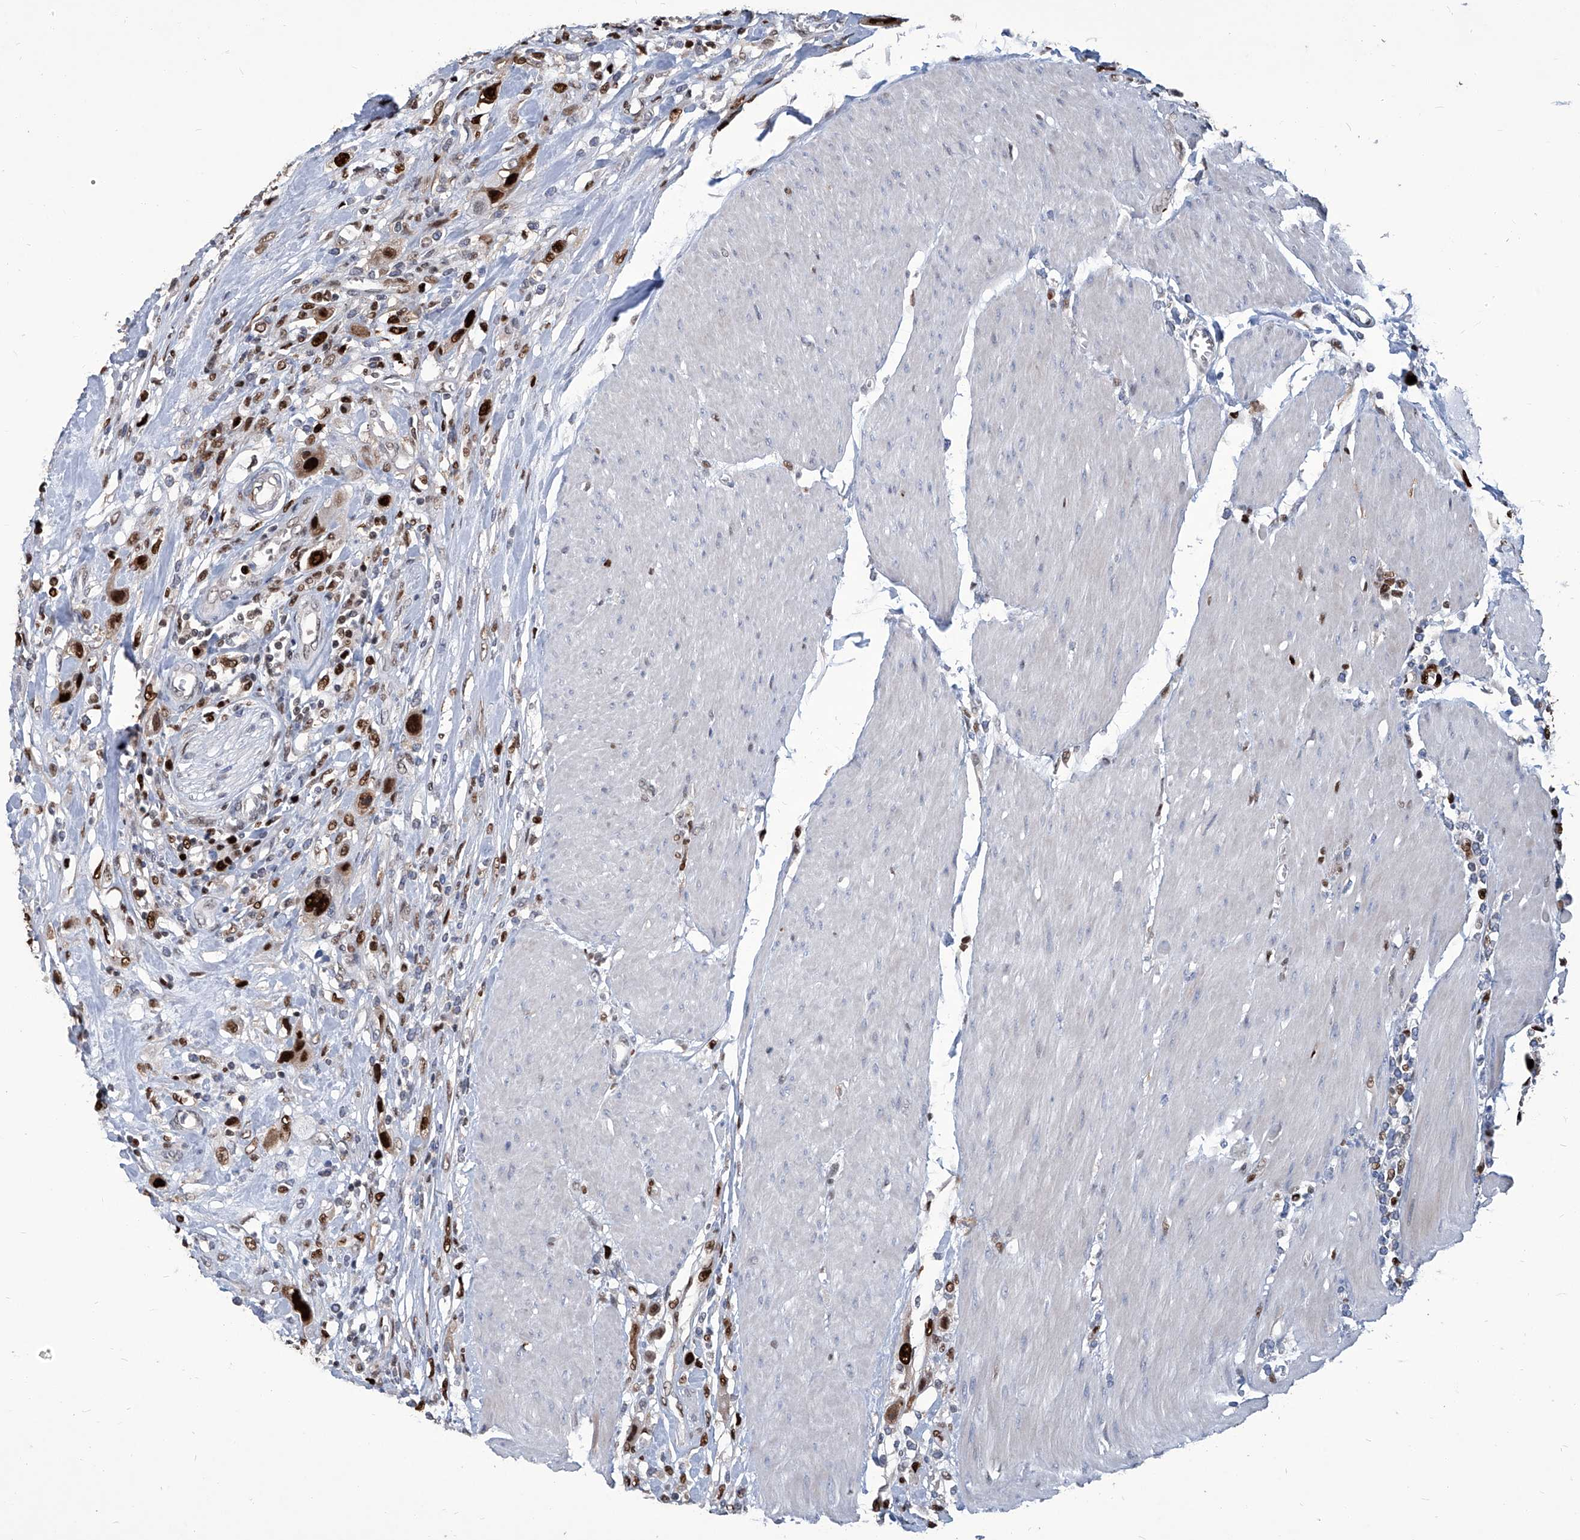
{"staining": {"intensity": "strong", "quantity": ">75%", "location": "nuclear"}, "tissue": "urothelial cancer", "cell_type": "Tumor cells", "image_type": "cancer", "snomed": [{"axis": "morphology", "description": "Urothelial carcinoma, High grade"}, {"axis": "topography", "description": "Urinary bladder"}], "caption": "Immunohistochemistry (IHC) micrograph of neoplastic tissue: high-grade urothelial carcinoma stained using immunohistochemistry exhibits high levels of strong protein expression localized specifically in the nuclear of tumor cells, appearing as a nuclear brown color.", "gene": "PCNA", "patient": {"sex": "male", "age": 50}}